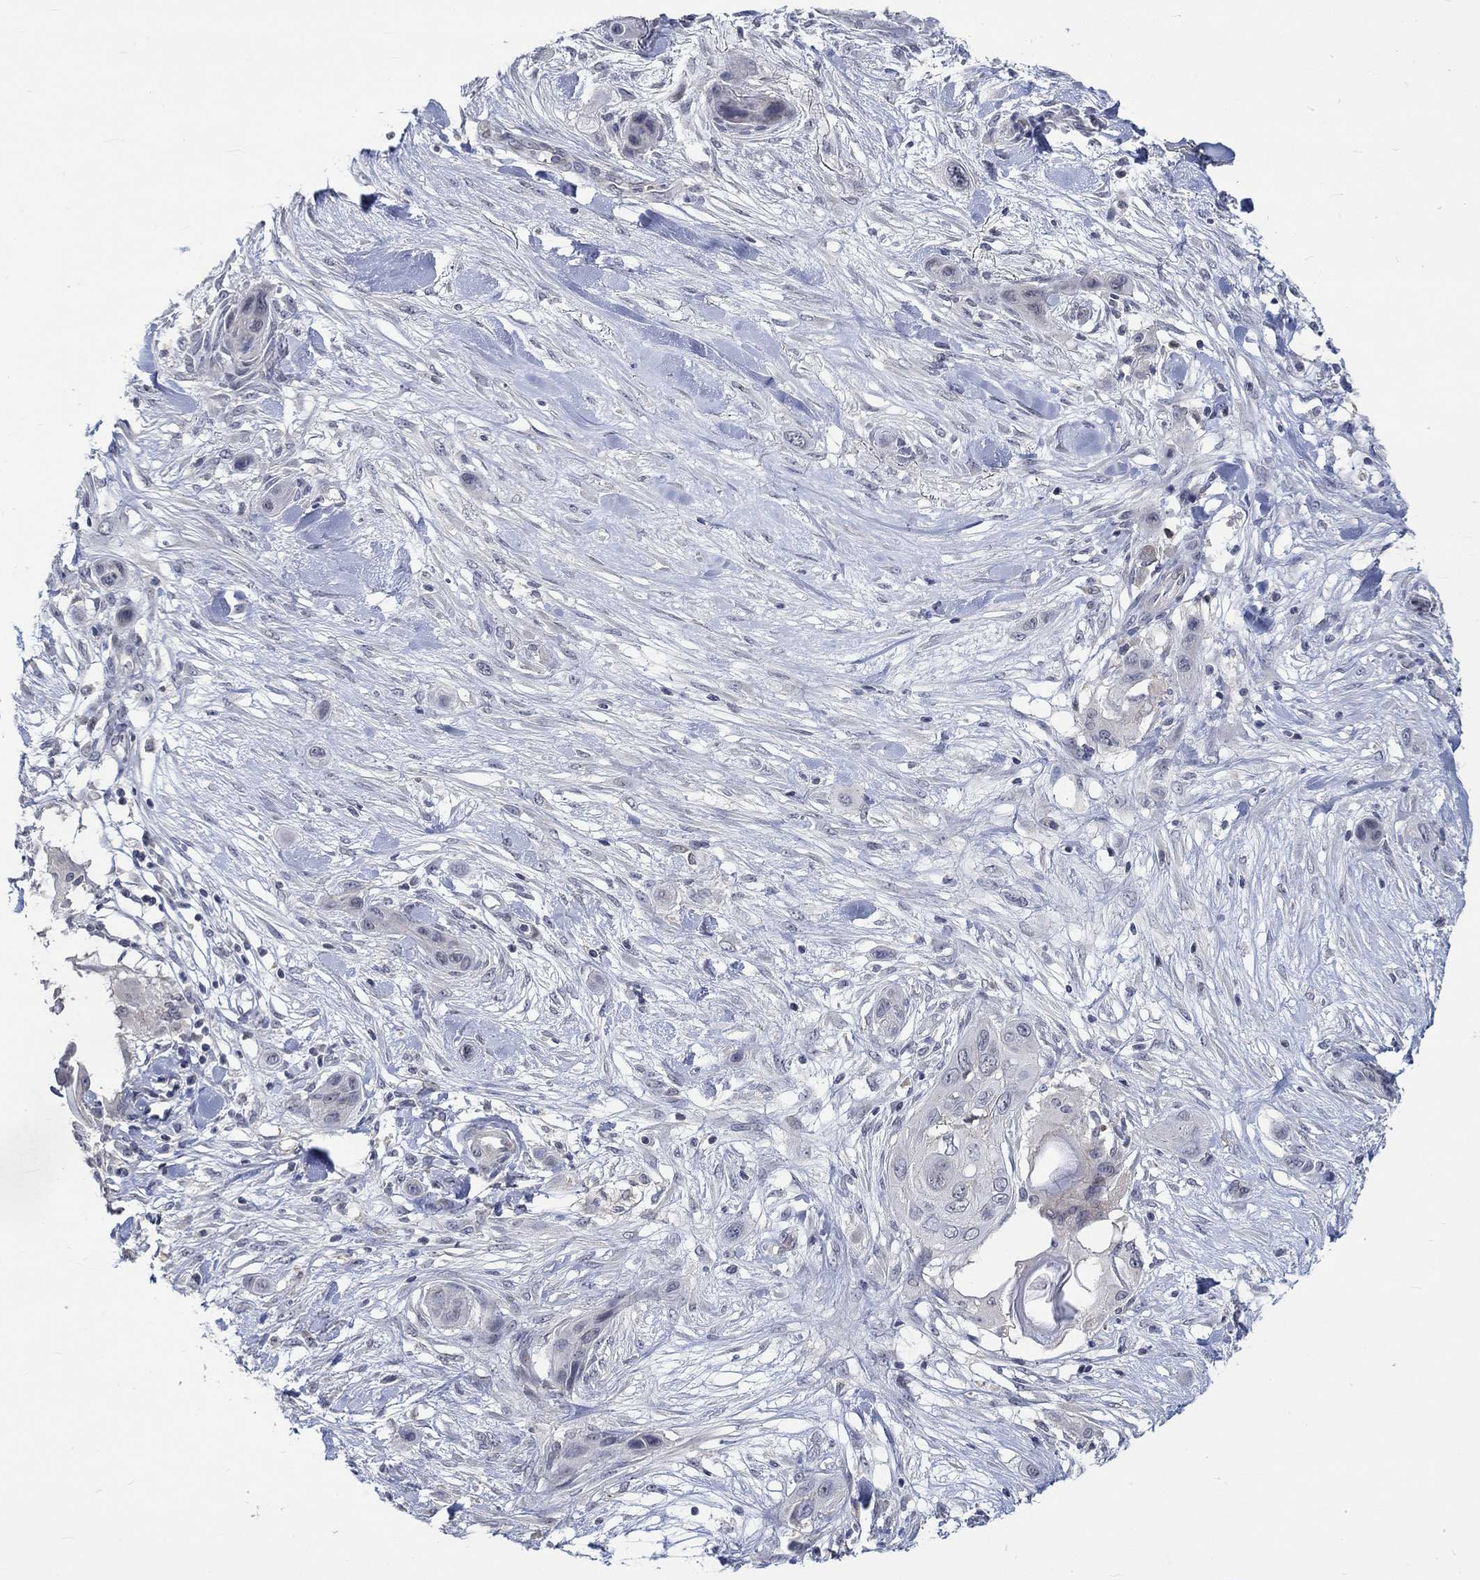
{"staining": {"intensity": "negative", "quantity": "none", "location": "none"}, "tissue": "skin cancer", "cell_type": "Tumor cells", "image_type": "cancer", "snomed": [{"axis": "morphology", "description": "Squamous cell carcinoma, NOS"}, {"axis": "topography", "description": "Skin"}], "caption": "Tumor cells are negative for protein expression in human skin cancer (squamous cell carcinoma).", "gene": "WASF1", "patient": {"sex": "male", "age": 79}}